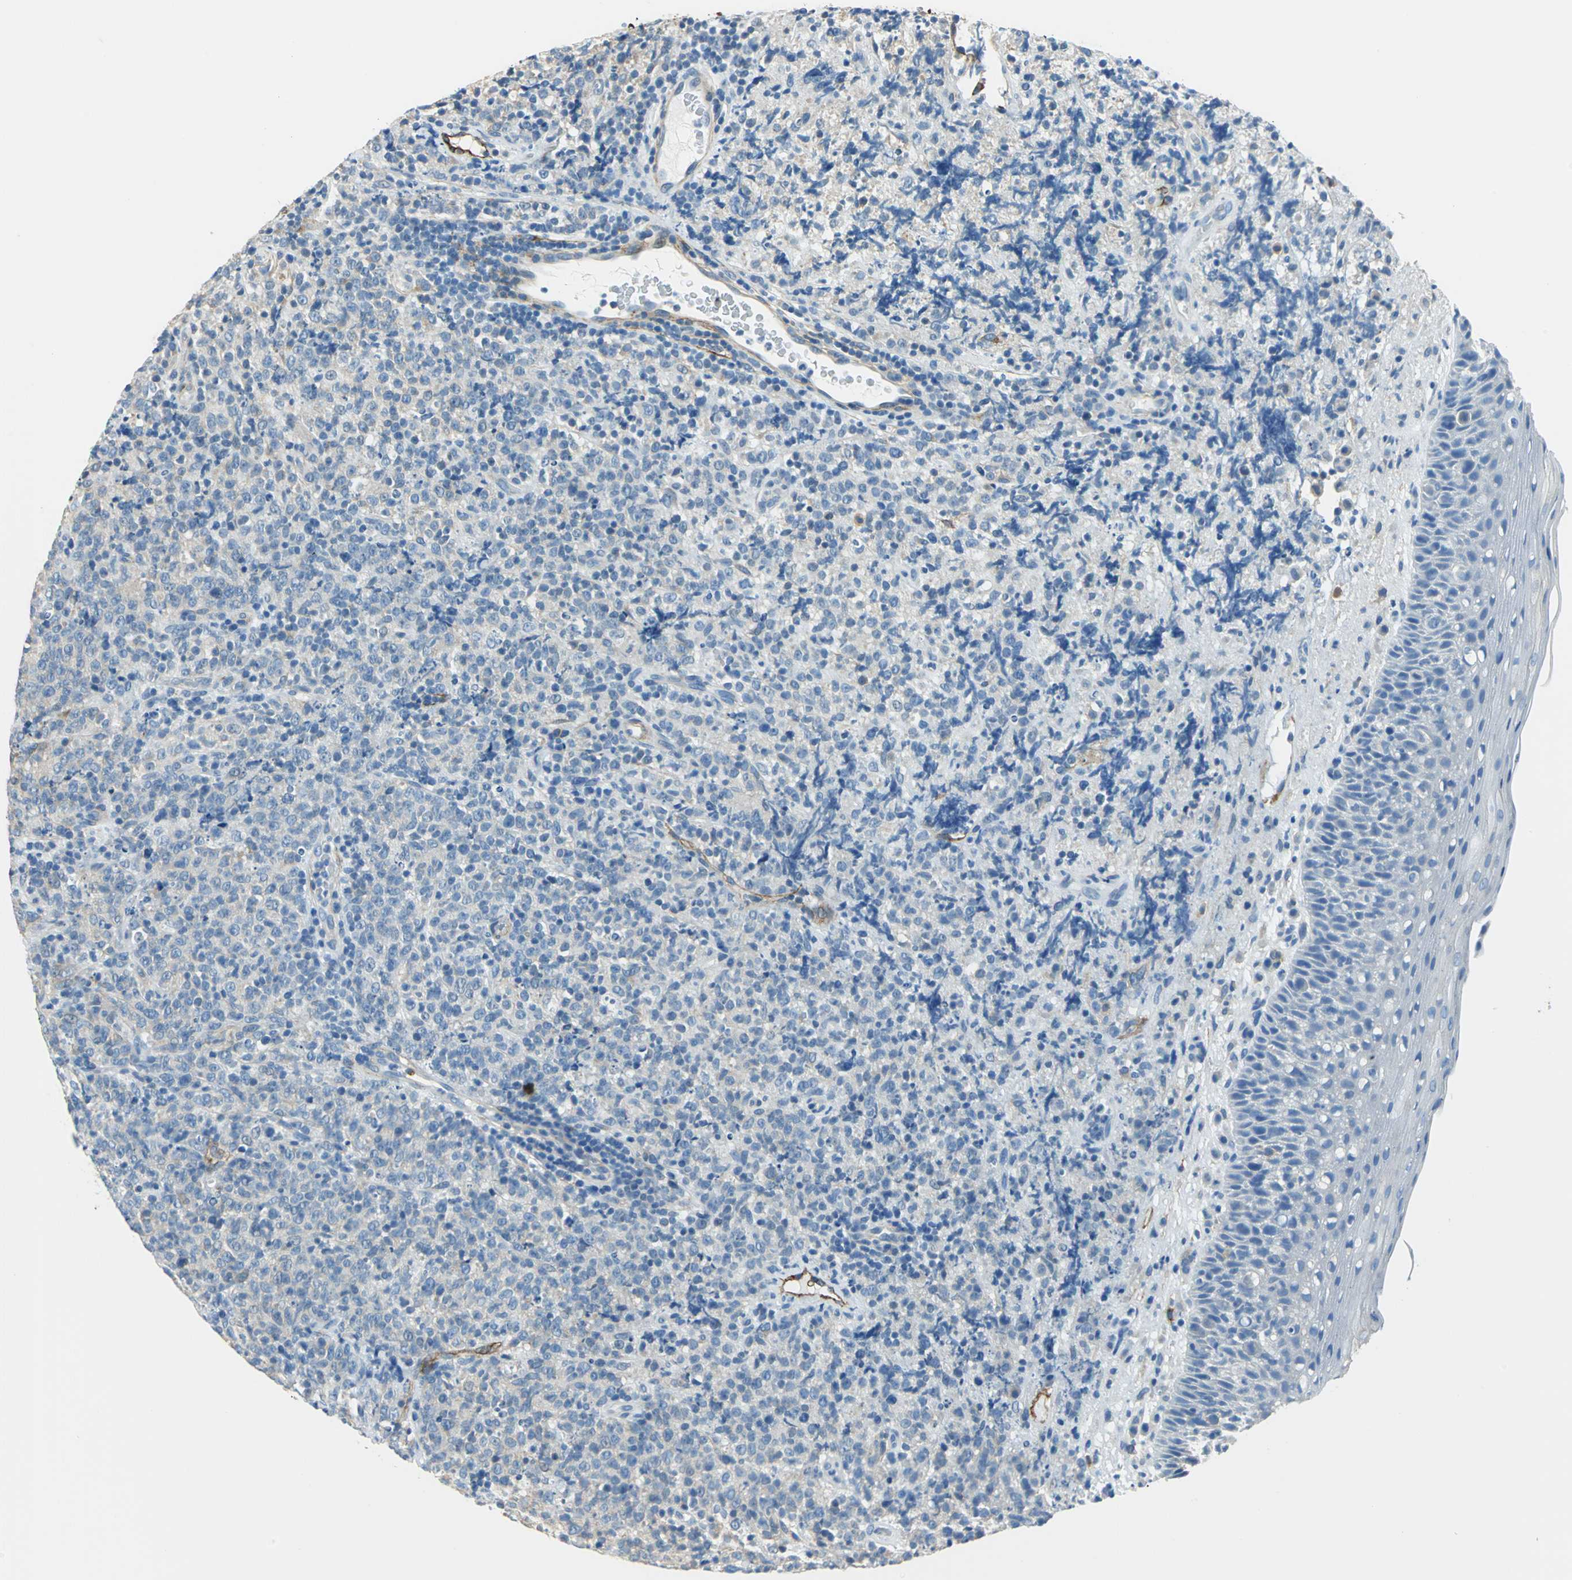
{"staining": {"intensity": "weak", "quantity": "<25%", "location": "cytoplasmic/membranous"}, "tissue": "lymphoma", "cell_type": "Tumor cells", "image_type": "cancer", "snomed": [{"axis": "morphology", "description": "Malignant lymphoma, non-Hodgkin's type, High grade"}, {"axis": "topography", "description": "Tonsil"}], "caption": "Photomicrograph shows no protein expression in tumor cells of malignant lymphoma, non-Hodgkin's type (high-grade) tissue.", "gene": "AKAP12", "patient": {"sex": "female", "age": 36}}